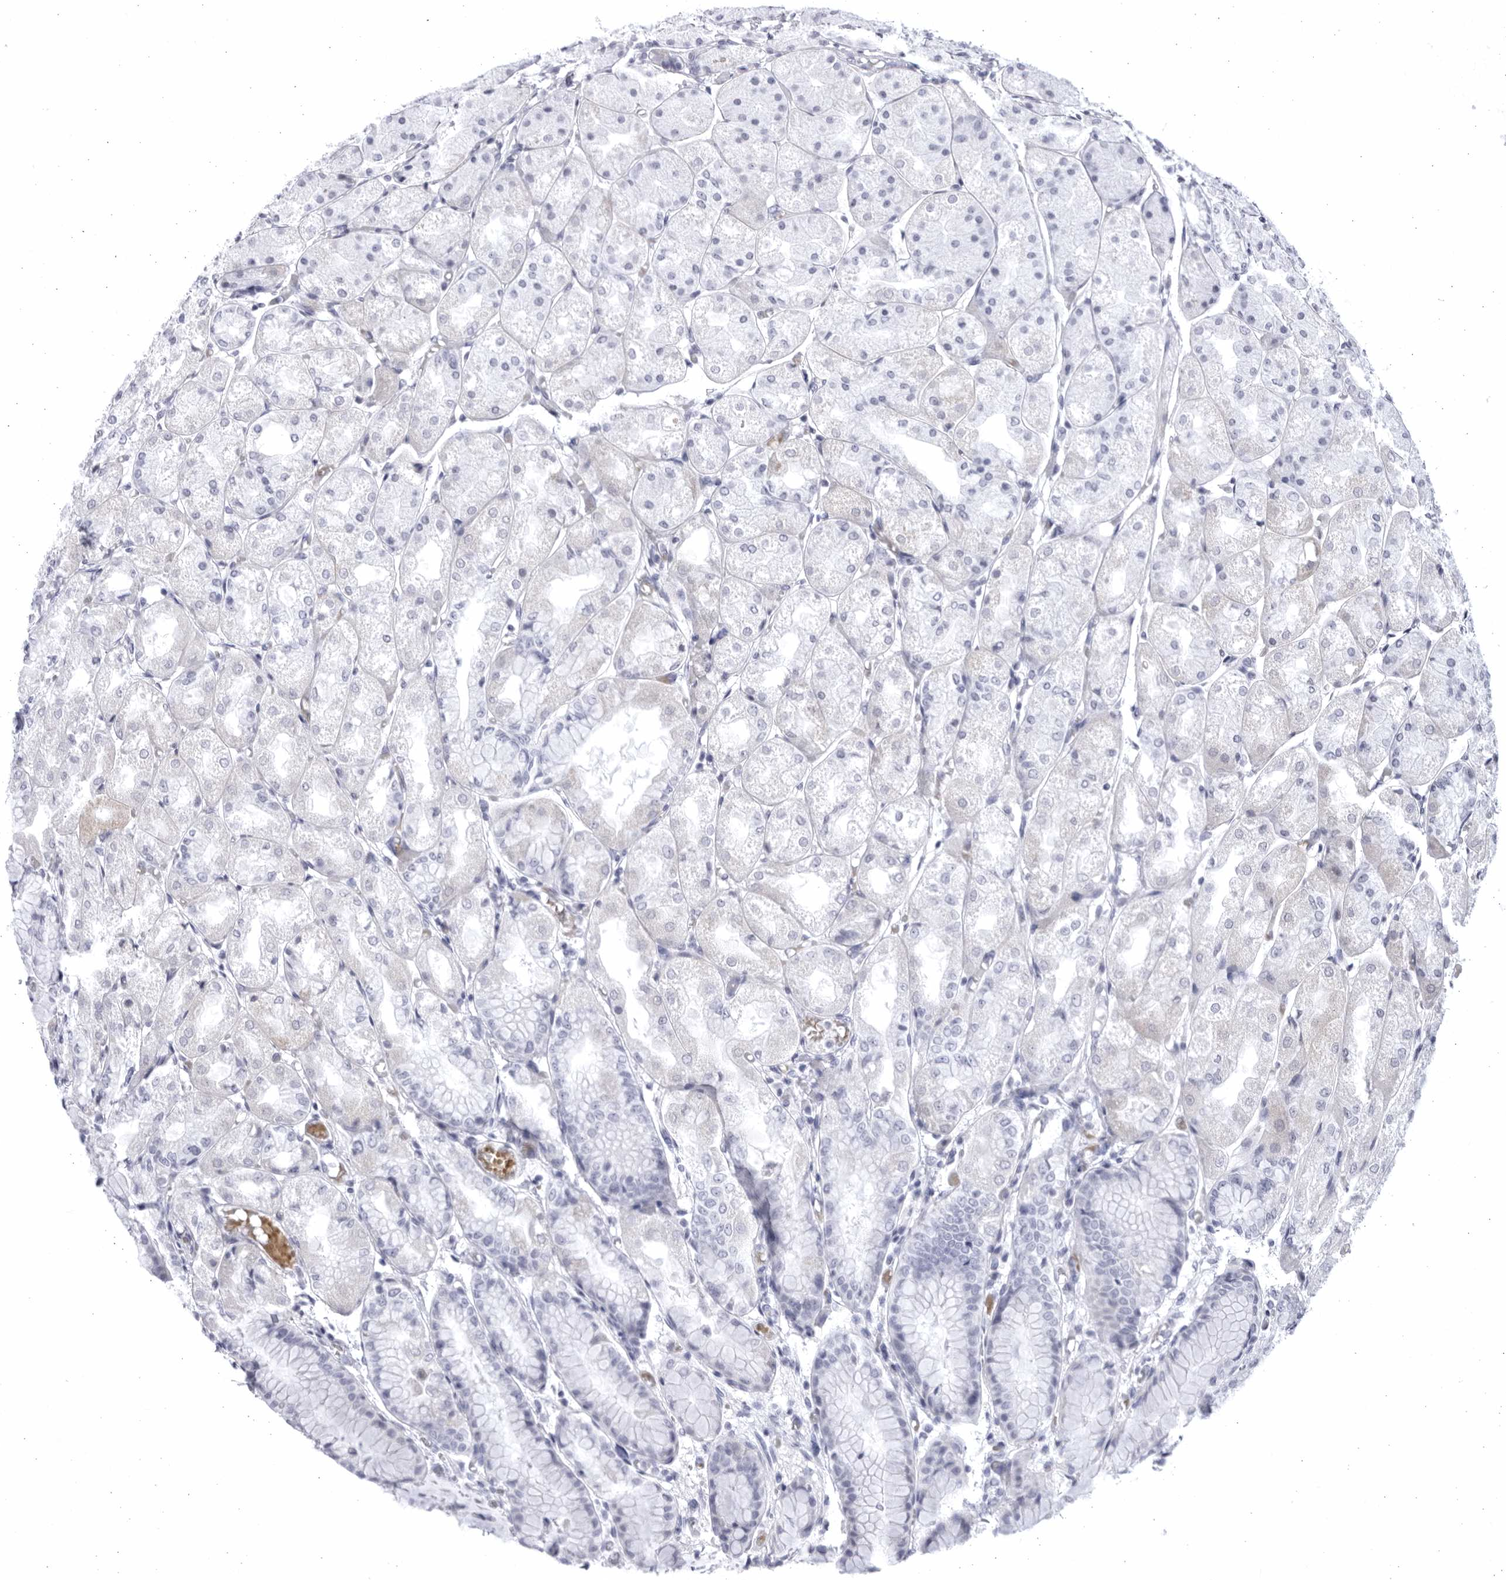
{"staining": {"intensity": "negative", "quantity": "none", "location": "none"}, "tissue": "stomach", "cell_type": "Glandular cells", "image_type": "normal", "snomed": [{"axis": "morphology", "description": "Normal tissue, NOS"}, {"axis": "topography", "description": "Stomach, upper"}], "caption": "Glandular cells show no significant protein expression in normal stomach. (DAB IHC visualized using brightfield microscopy, high magnification).", "gene": "CCDC181", "patient": {"sex": "male", "age": 72}}